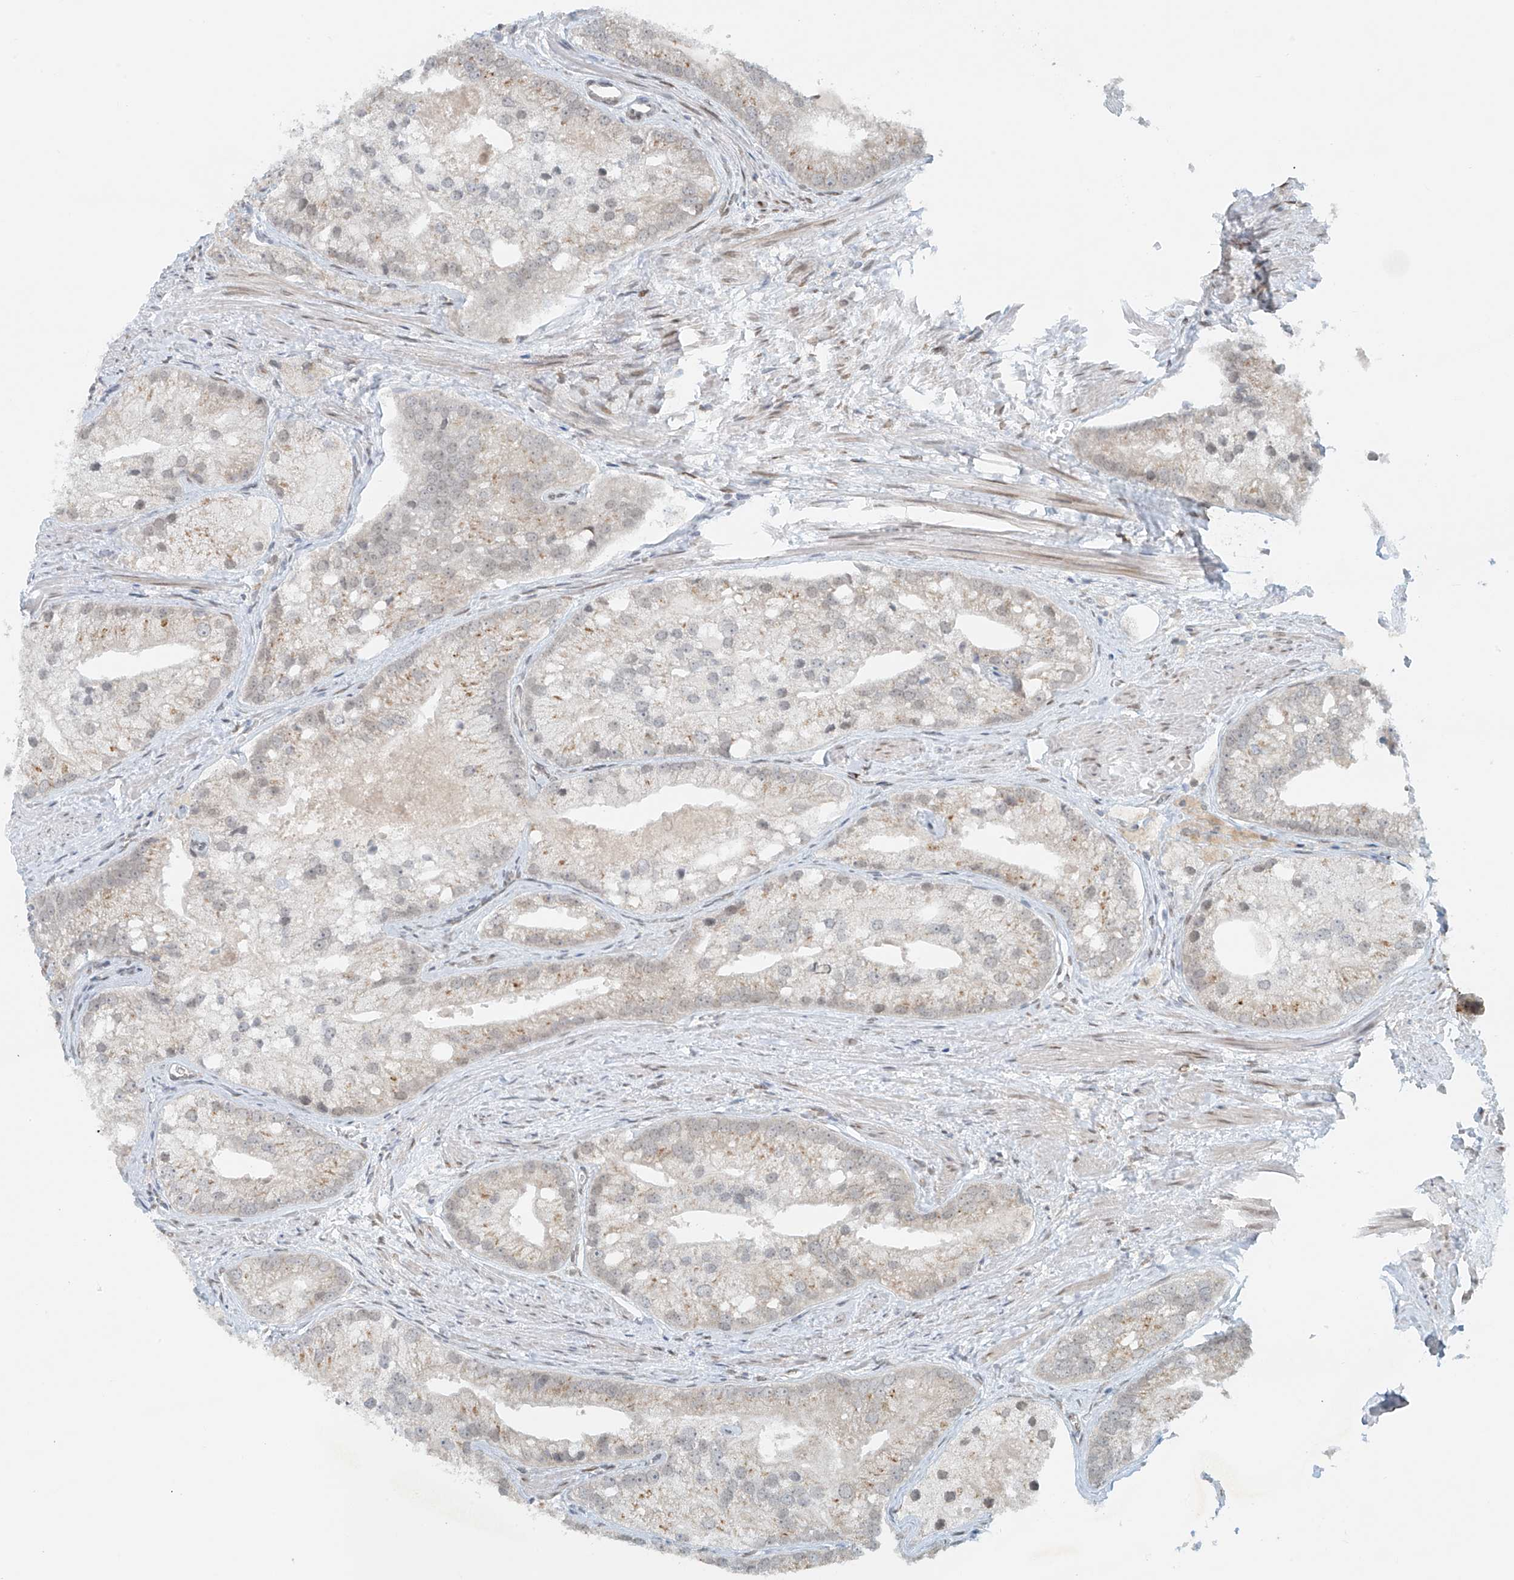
{"staining": {"intensity": "weak", "quantity": "<25%", "location": "cytoplasmic/membranous"}, "tissue": "prostate cancer", "cell_type": "Tumor cells", "image_type": "cancer", "snomed": [{"axis": "morphology", "description": "Adenocarcinoma, Low grade"}, {"axis": "topography", "description": "Prostate"}], "caption": "Immunohistochemistry of prostate cancer displays no expression in tumor cells.", "gene": "STARD9", "patient": {"sex": "male", "age": 69}}